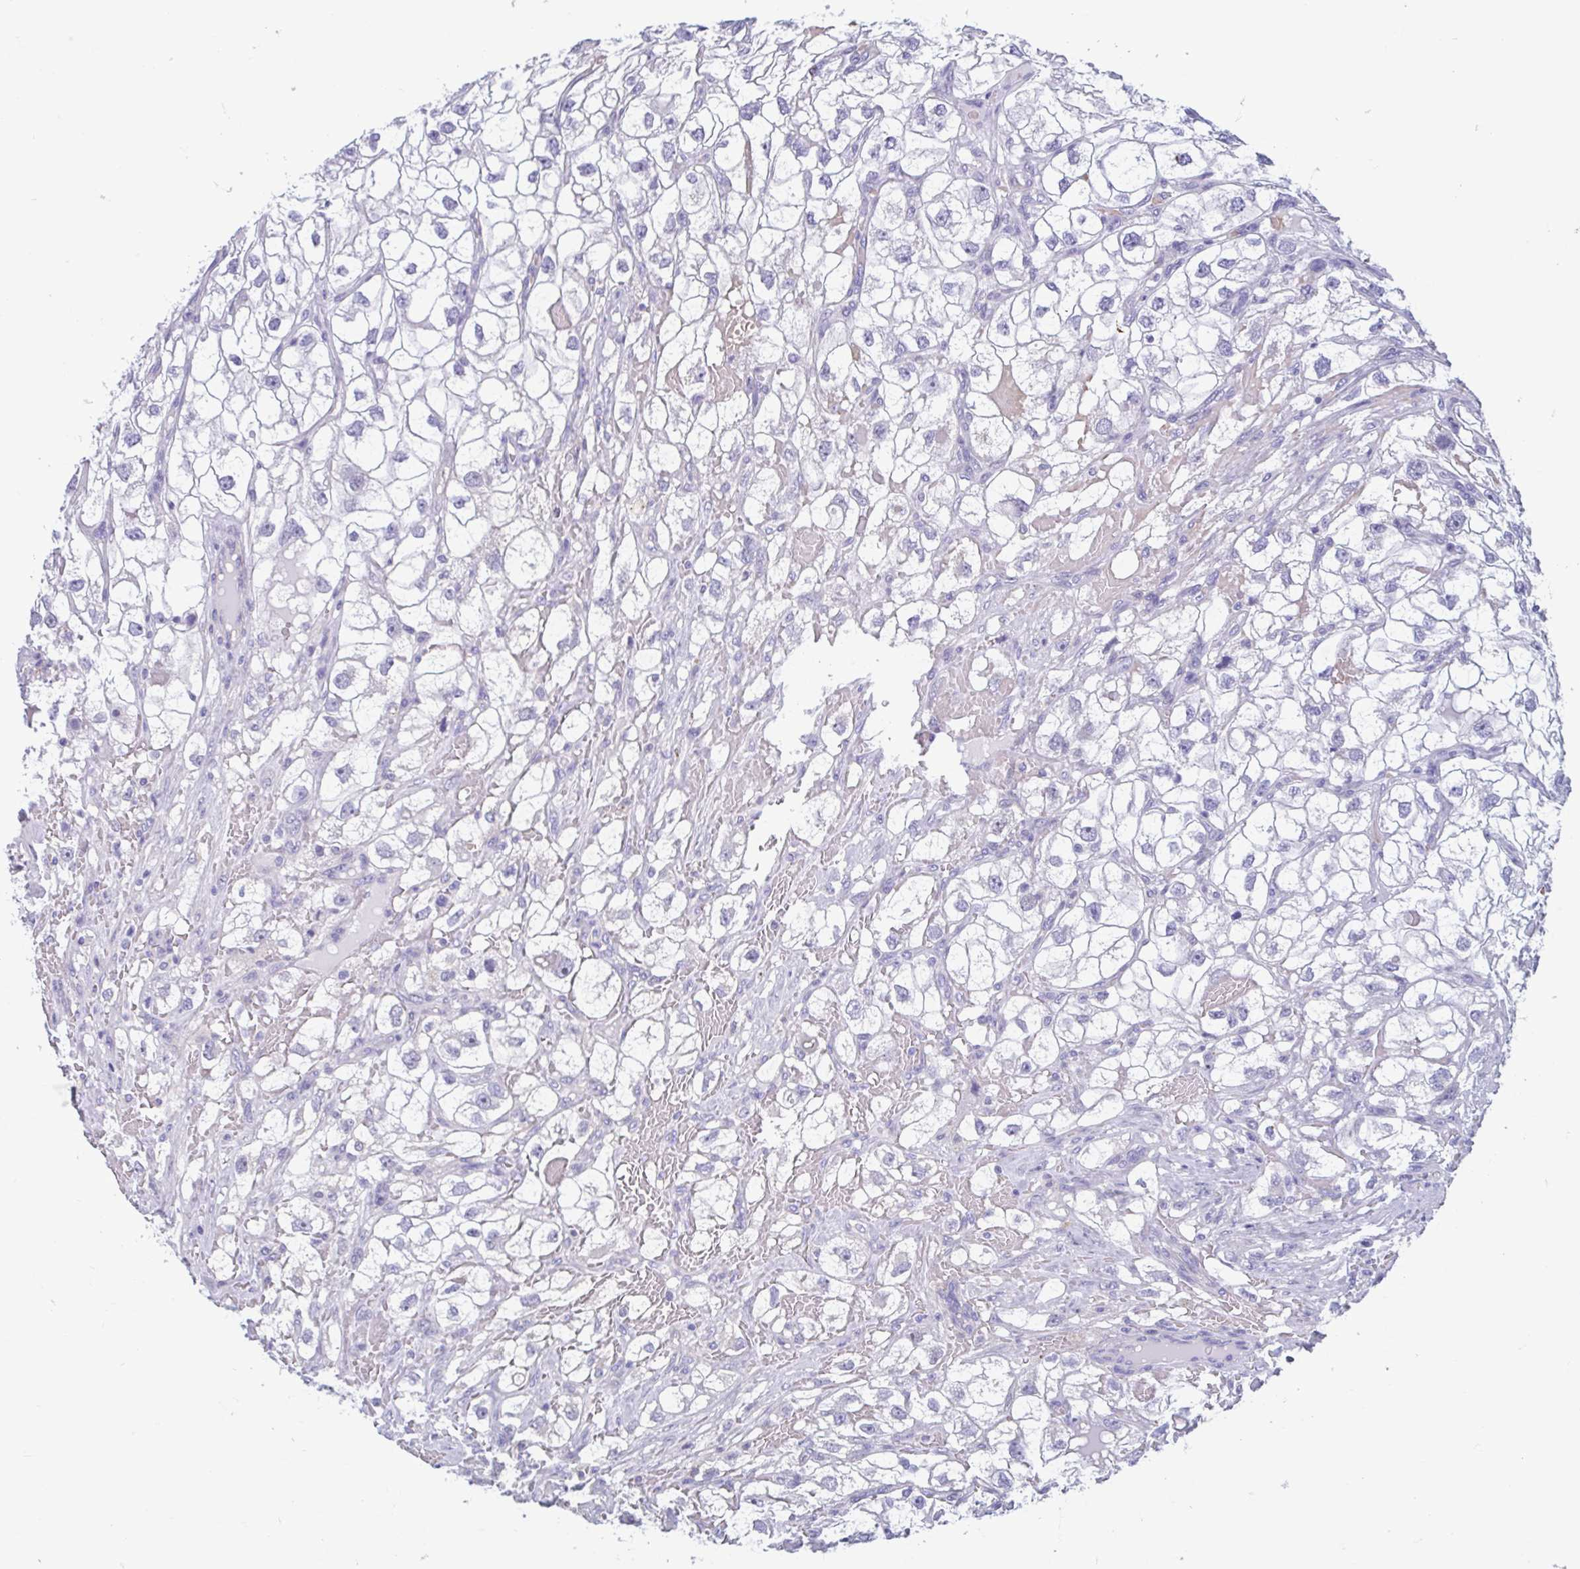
{"staining": {"intensity": "negative", "quantity": "none", "location": "none"}, "tissue": "renal cancer", "cell_type": "Tumor cells", "image_type": "cancer", "snomed": [{"axis": "morphology", "description": "Adenocarcinoma, NOS"}, {"axis": "topography", "description": "Kidney"}], "caption": "This is a image of immunohistochemistry staining of adenocarcinoma (renal), which shows no staining in tumor cells. (DAB (3,3'-diaminobenzidine) immunohistochemistry visualized using brightfield microscopy, high magnification).", "gene": "MORC4", "patient": {"sex": "male", "age": 59}}